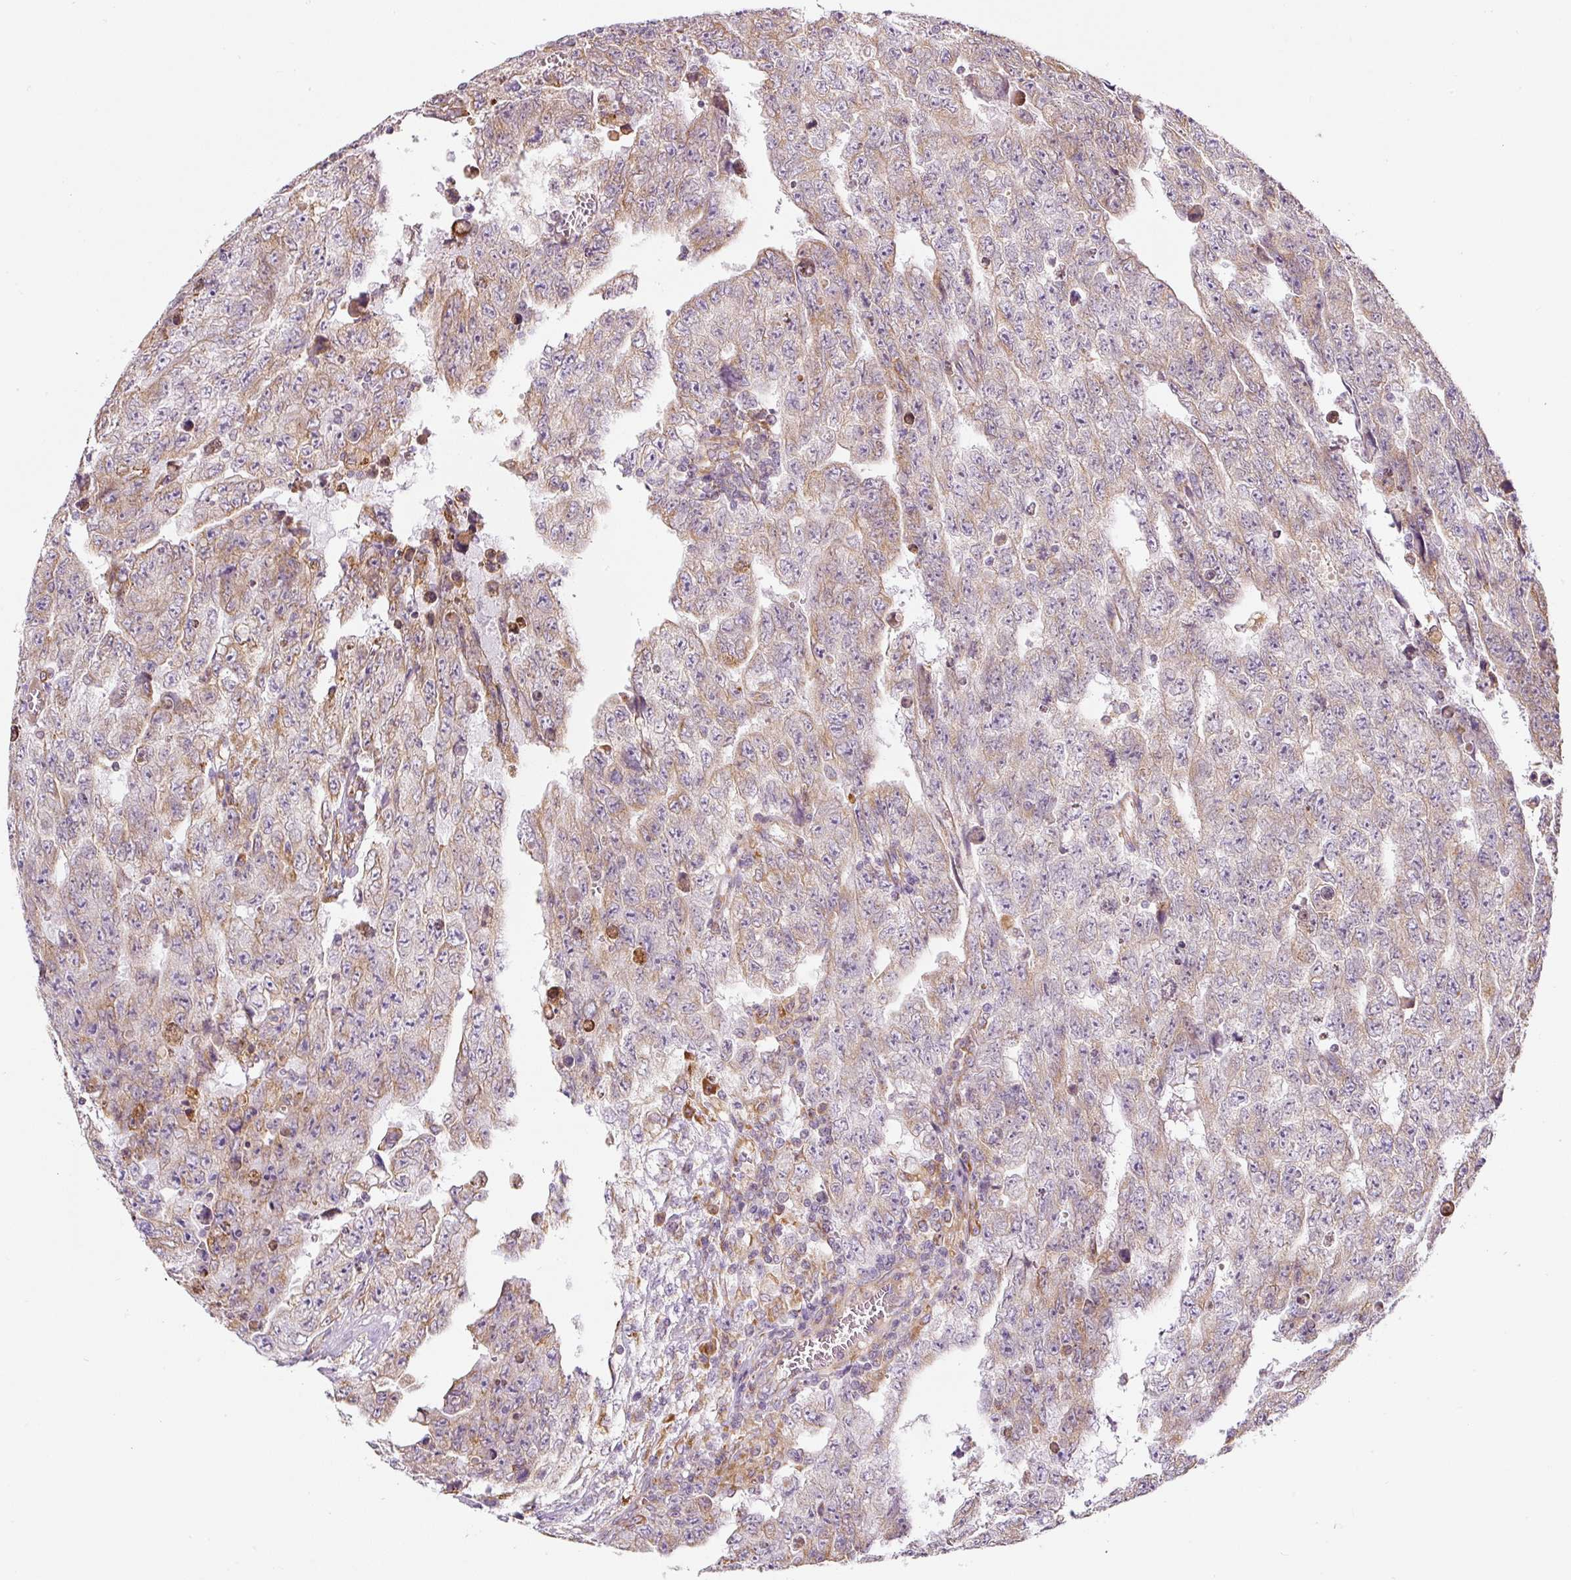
{"staining": {"intensity": "weak", "quantity": ">75%", "location": "cytoplasmic/membranous"}, "tissue": "testis cancer", "cell_type": "Tumor cells", "image_type": "cancer", "snomed": [{"axis": "morphology", "description": "Carcinoma, Embryonal, NOS"}, {"axis": "topography", "description": "Testis"}], "caption": "The photomicrograph displays immunohistochemical staining of testis cancer. There is weak cytoplasmic/membranous positivity is present in approximately >75% of tumor cells. Ihc stains the protein of interest in brown and the nuclei are stained blue.", "gene": "MORN4", "patient": {"sex": "male", "age": 28}}